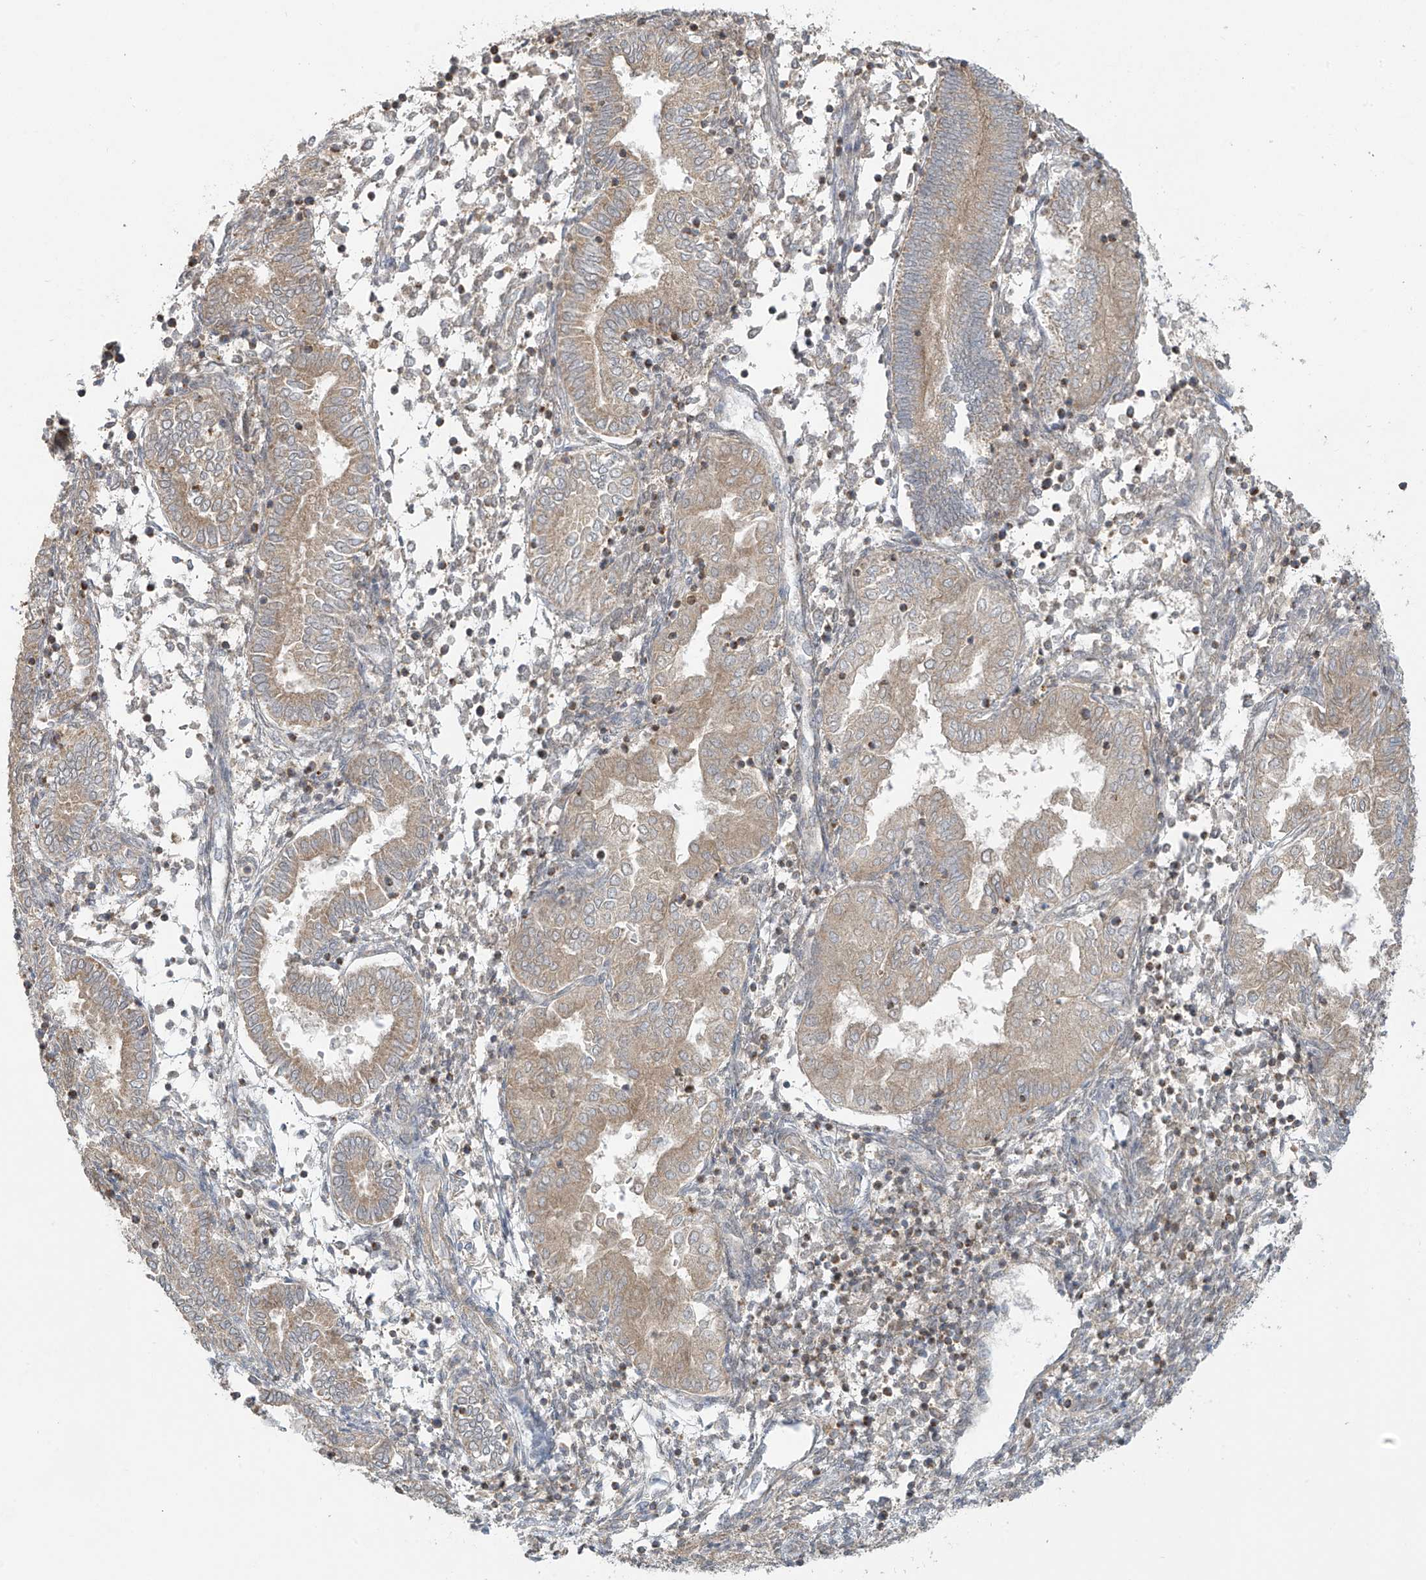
{"staining": {"intensity": "negative", "quantity": "none", "location": "none"}, "tissue": "endometrium", "cell_type": "Cells in endometrial stroma", "image_type": "normal", "snomed": [{"axis": "morphology", "description": "Normal tissue, NOS"}, {"axis": "topography", "description": "Endometrium"}], "caption": "Photomicrograph shows no protein positivity in cells in endometrial stroma of normal endometrium.", "gene": "HDDC2", "patient": {"sex": "female", "age": 53}}